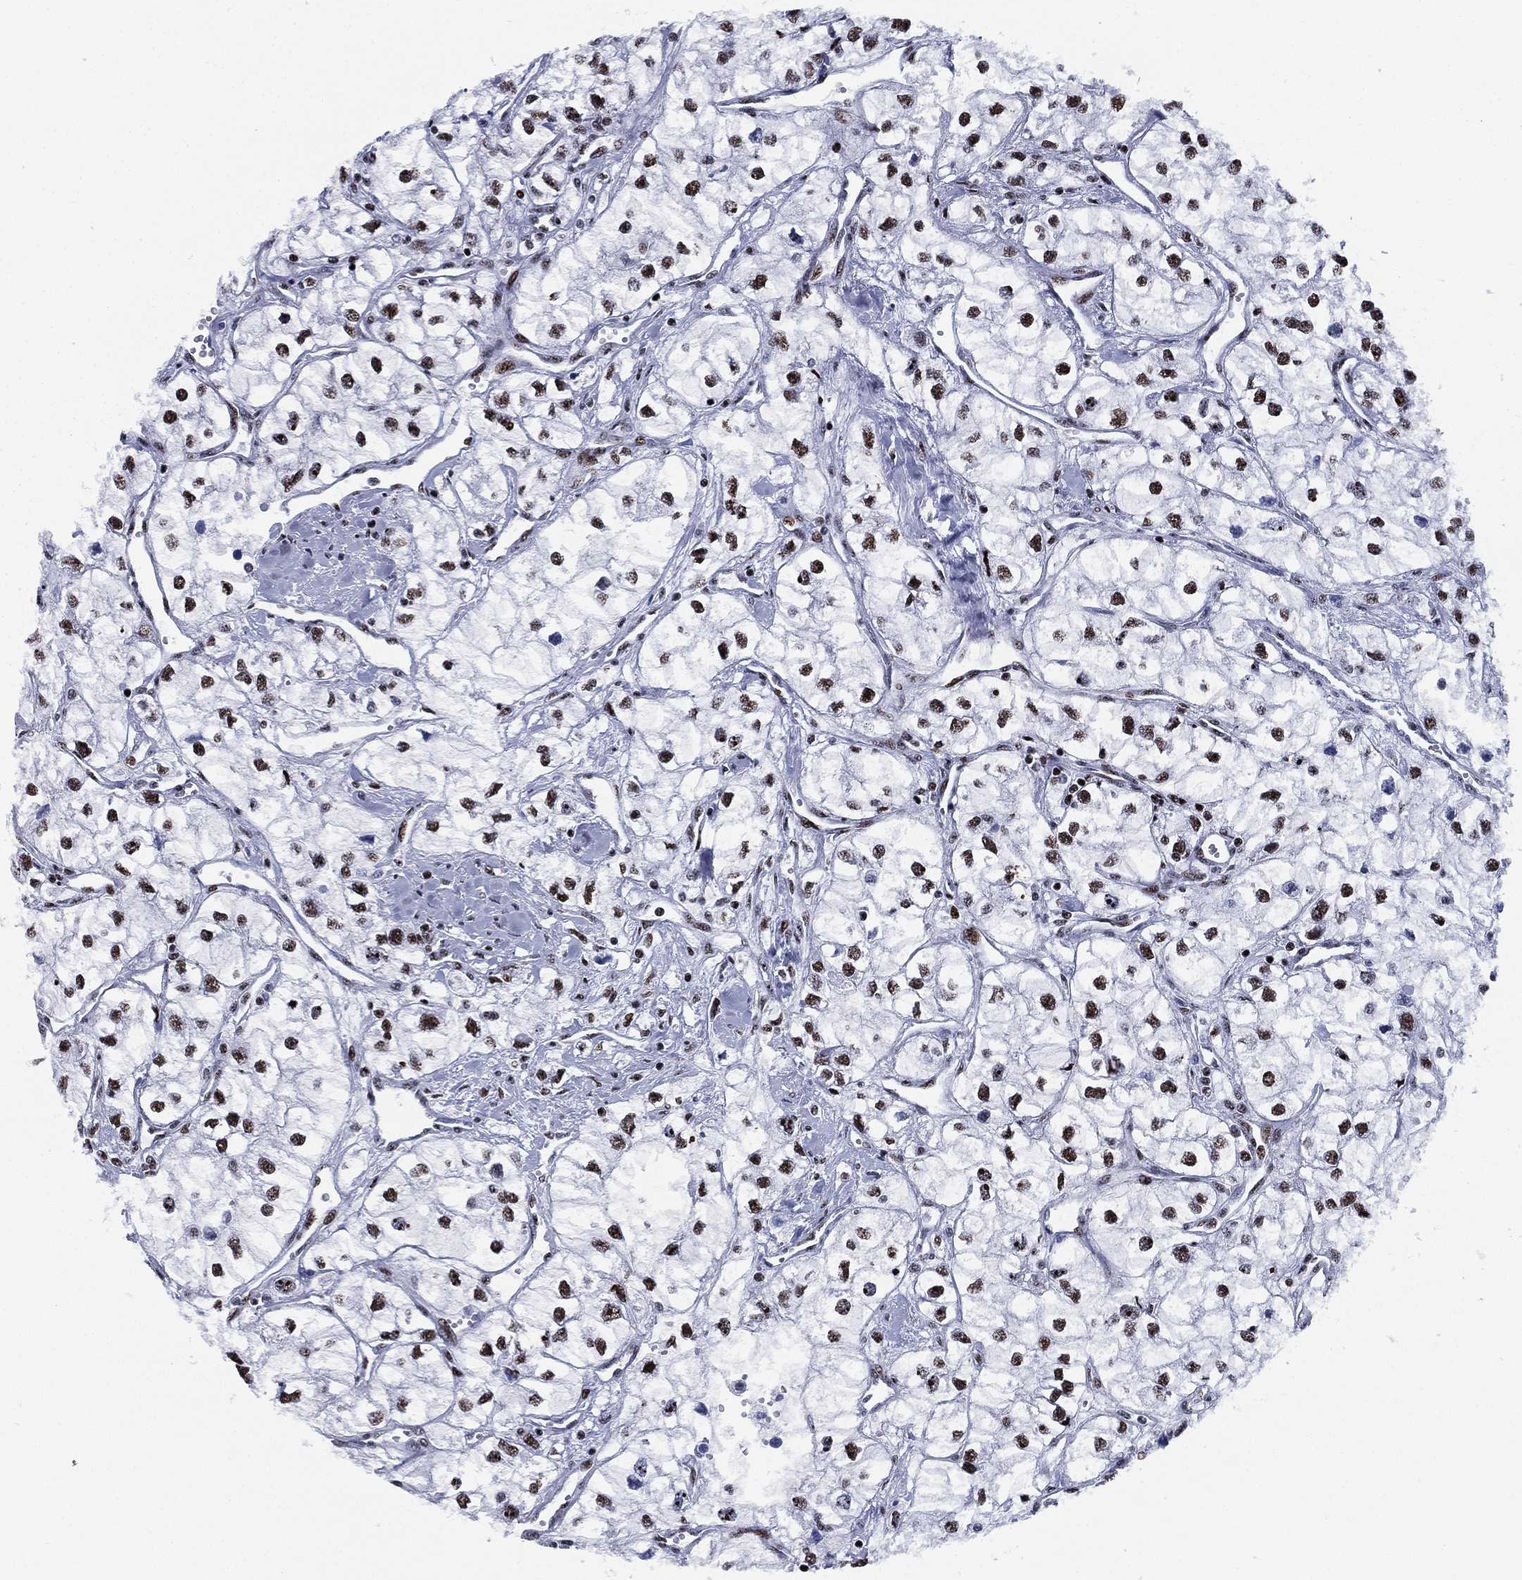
{"staining": {"intensity": "strong", "quantity": ">75%", "location": "nuclear"}, "tissue": "renal cancer", "cell_type": "Tumor cells", "image_type": "cancer", "snomed": [{"axis": "morphology", "description": "Adenocarcinoma, NOS"}, {"axis": "topography", "description": "Kidney"}], "caption": "IHC (DAB (3,3'-diaminobenzidine)) staining of human adenocarcinoma (renal) demonstrates strong nuclear protein staining in approximately >75% of tumor cells. (Brightfield microscopy of DAB IHC at high magnification).", "gene": "CYB561D2", "patient": {"sex": "male", "age": 59}}